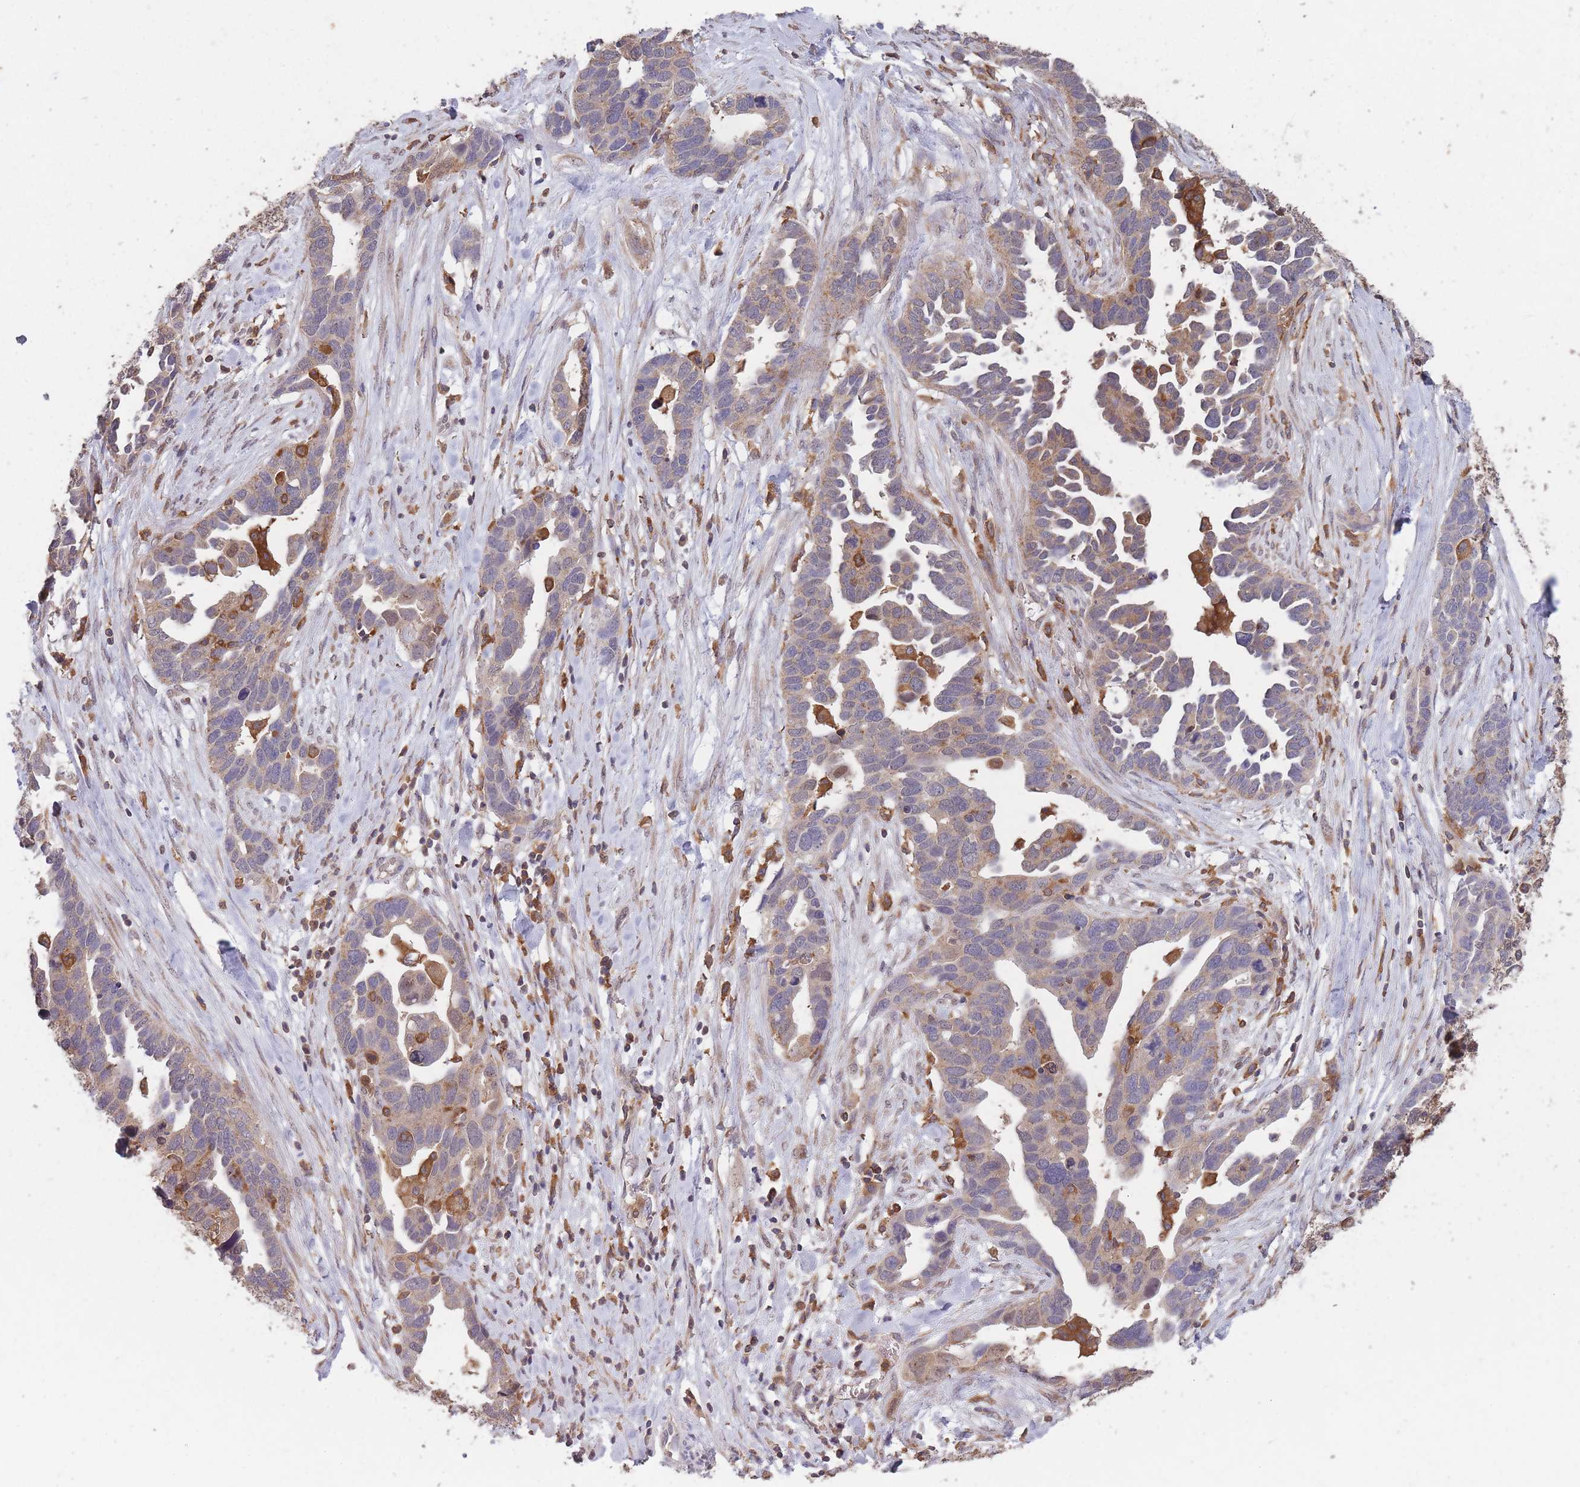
{"staining": {"intensity": "weak", "quantity": "<25%", "location": "cytoplasmic/membranous"}, "tissue": "ovarian cancer", "cell_type": "Tumor cells", "image_type": "cancer", "snomed": [{"axis": "morphology", "description": "Cystadenocarcinoma, serous, NOS"}, {"axis": "topography", "description": "Ovary"}], "caption": "The image shows no significant positivity in tumor cells of serous cystadenocarcinoma (ovarian).", "gene": "GMIP", "patient": {"sex": "female", "age": 54}}